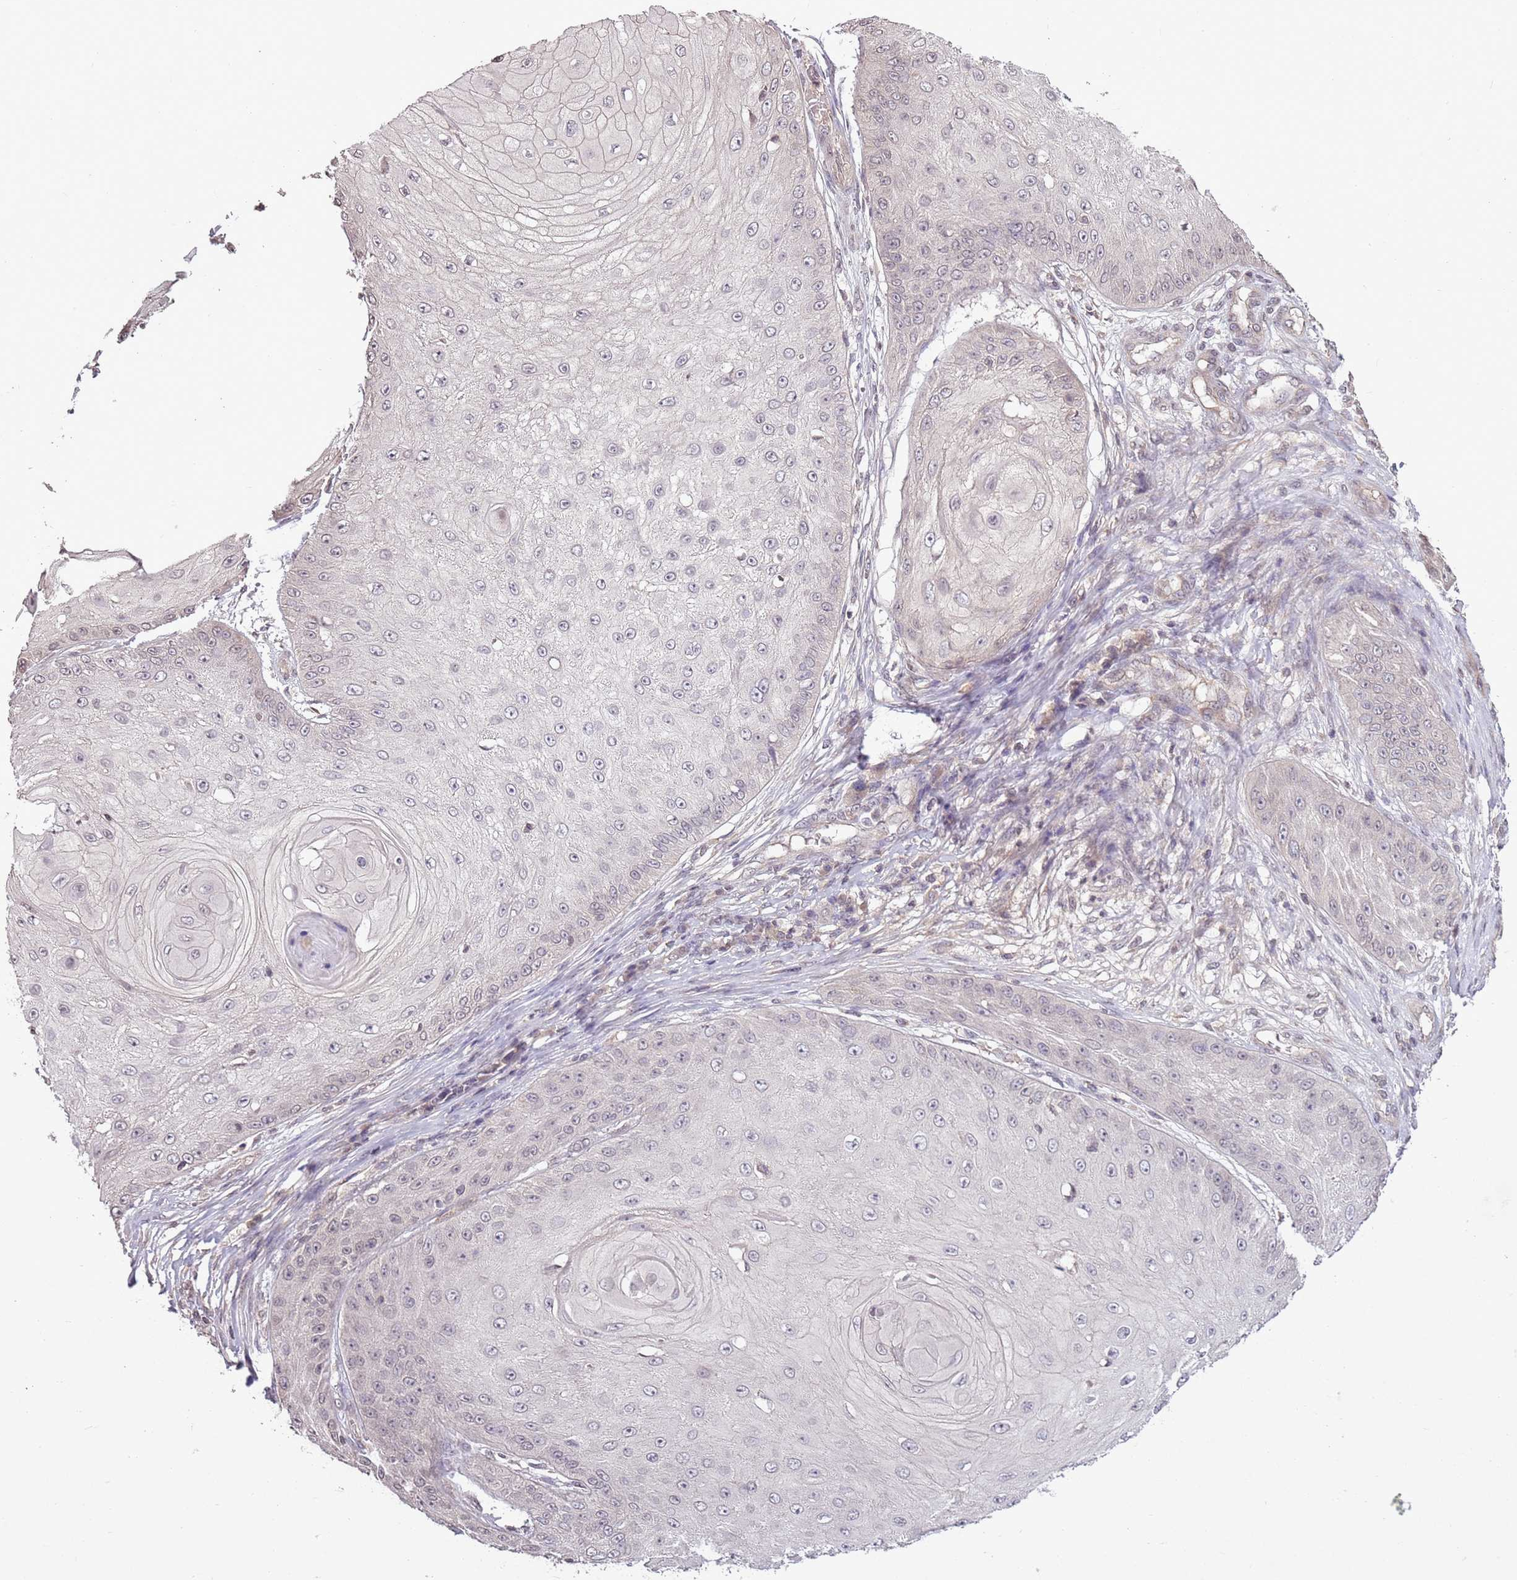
{"staining": {"intensity": "negative", "quantity": "none", "location": "none"}, "tissue": "skin cancer", "cell_type": "Tumor cells", "image_type": "cancer", "snomed": [{"axis": "morphology", "description": "Squamous cell carcinoma, NOS"}, {"axis": "topography", "description": "Skin"}], "caption": "A histopathology image of human squamous cell carcinoma (skin) is negative for staining in tumor cells.", "gene": "CAPN9", "patient": {"sex": "male", "age": 70}}